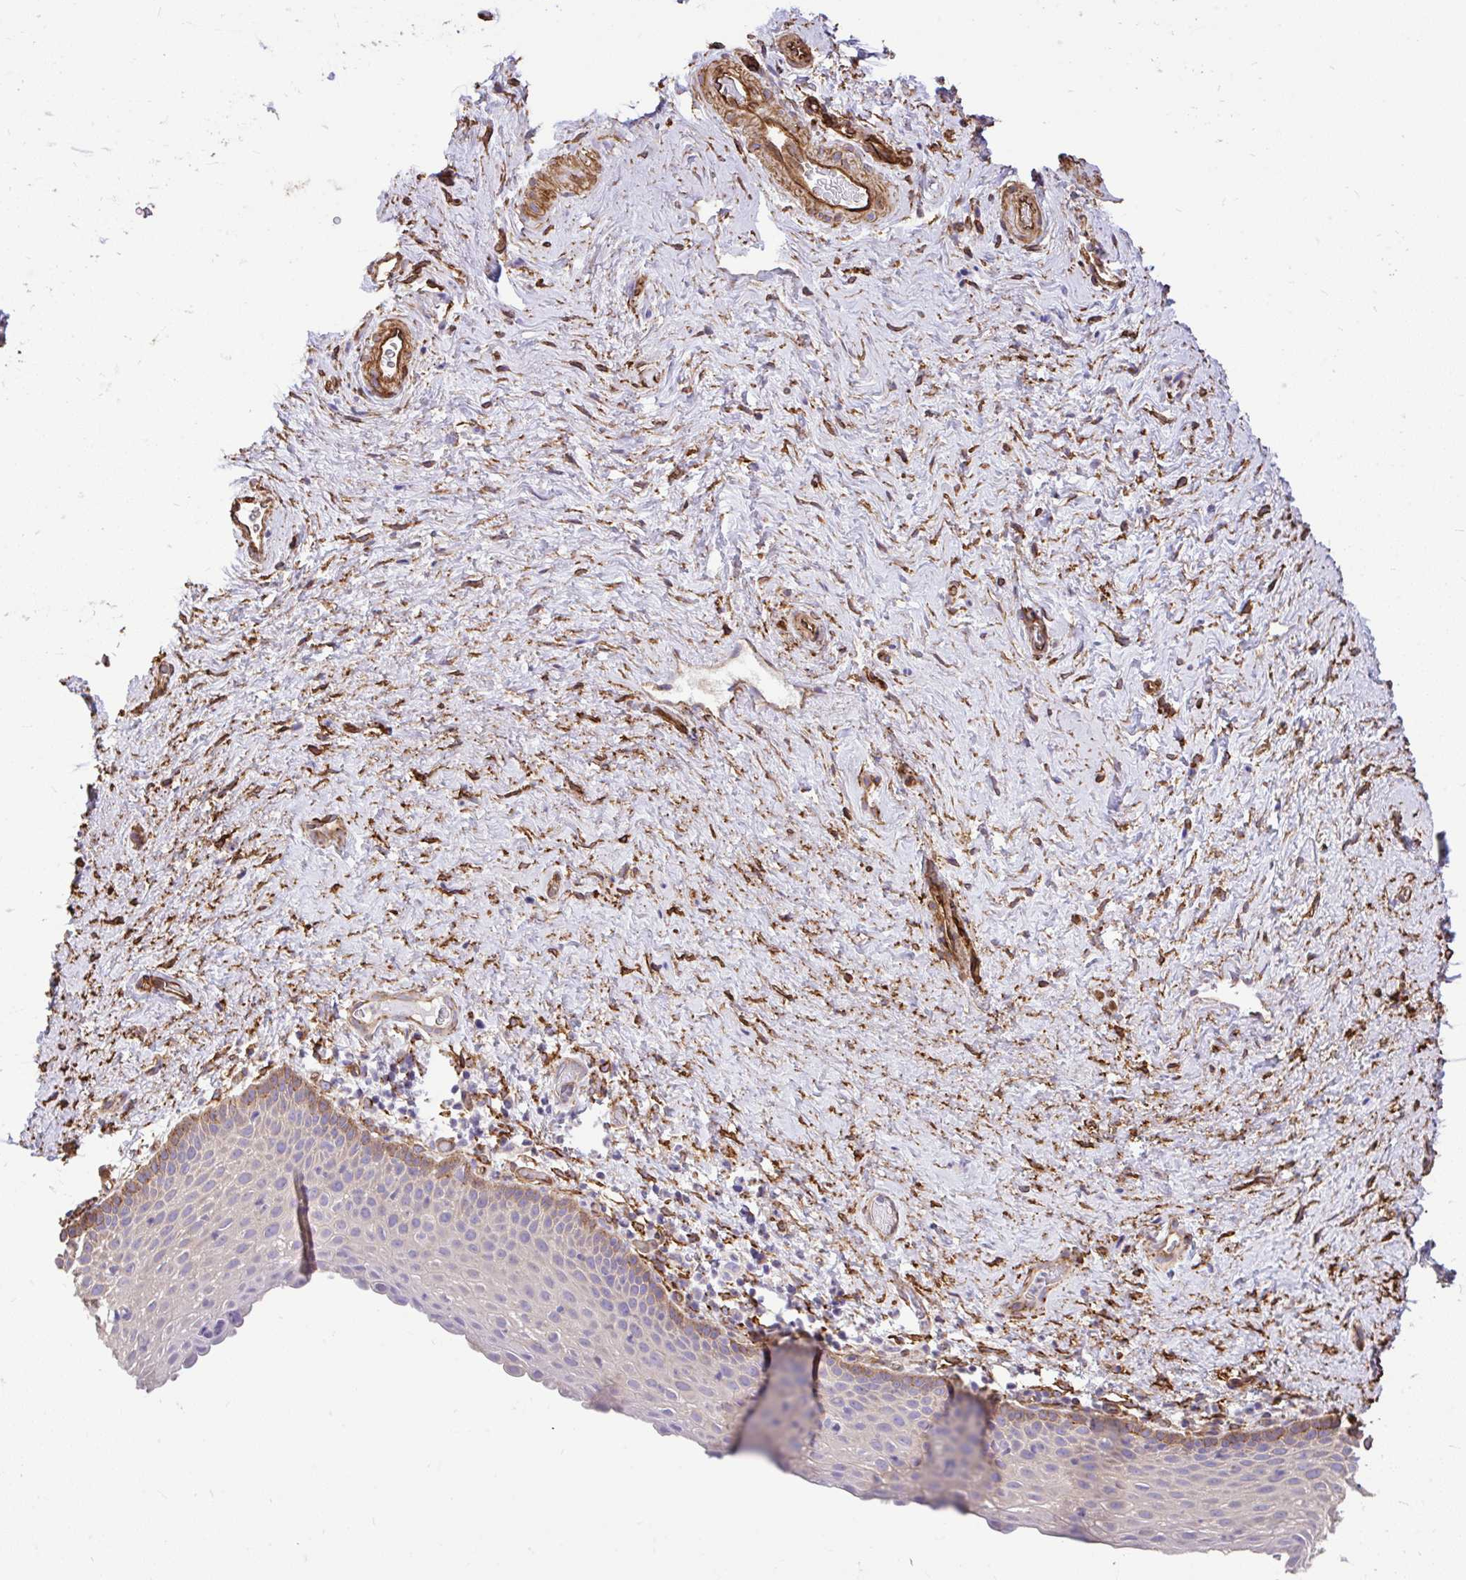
{"staining": {"intensity": "moderate", "quantity": "25%-75%", "location": "cytoplasmic/membranous"}, "tissue": "vagina", "cell_type": "Squamous epithelial cells", "image_type": "normal", "snomed": [{"axis": "morphology", "description": "Normal tissue, NOS"}, {"axis": "topography", "description": "Vagina"}], "caption": "Normal vagina demonstrates moderate cytoplasmic/membranous expression in about 25%-75% of squamous epithelial cells, visualized by immunohistochemistry. The staining was performed using DAB (3,3'-diaminobenzidine), with brown indicating positive protein expression. Nuclei are stained blue with hematoxylin.", "gene": "PTPRK", "patient": {"sex": "female", "age": 61}}